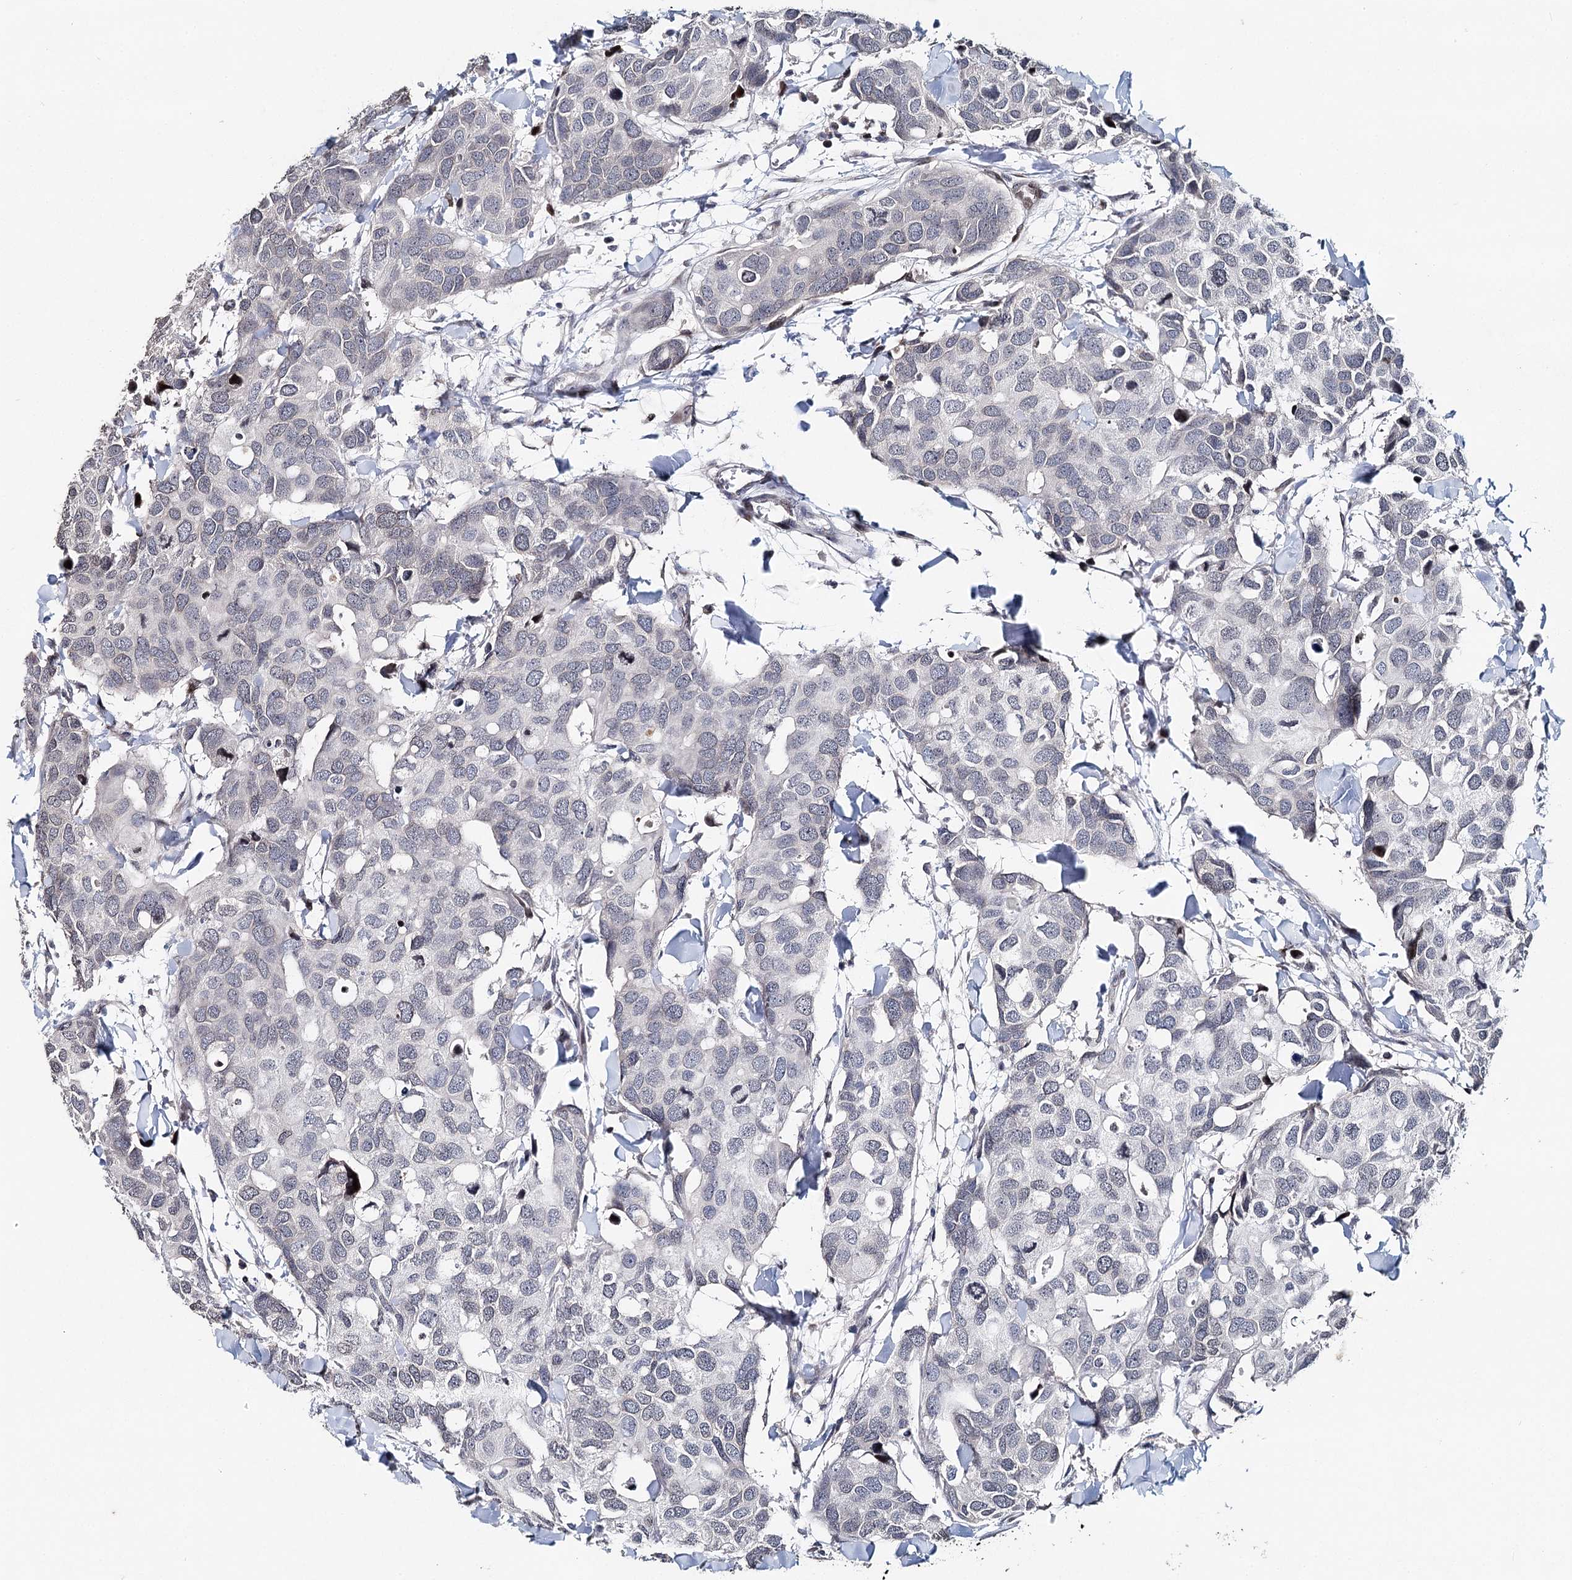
{"staining": {"intensity": "negative", "quantity": "none", "location": "none"}, "tissue": "breast cancer", "cell_type": "Tumor cells", "image_type": "cancer", "snomed": [{"axis": "morphology", "description": "Duct carcinoma"}, {"axis": "topography", "description": "Breast"}], "caption": "Protein analysis of breast cancer (invasive ductal carcinoma) exhibits no significant staining in tumor cells.", "gene": "FRMD4A", "patient": {"sex": "female", "age": 83}}